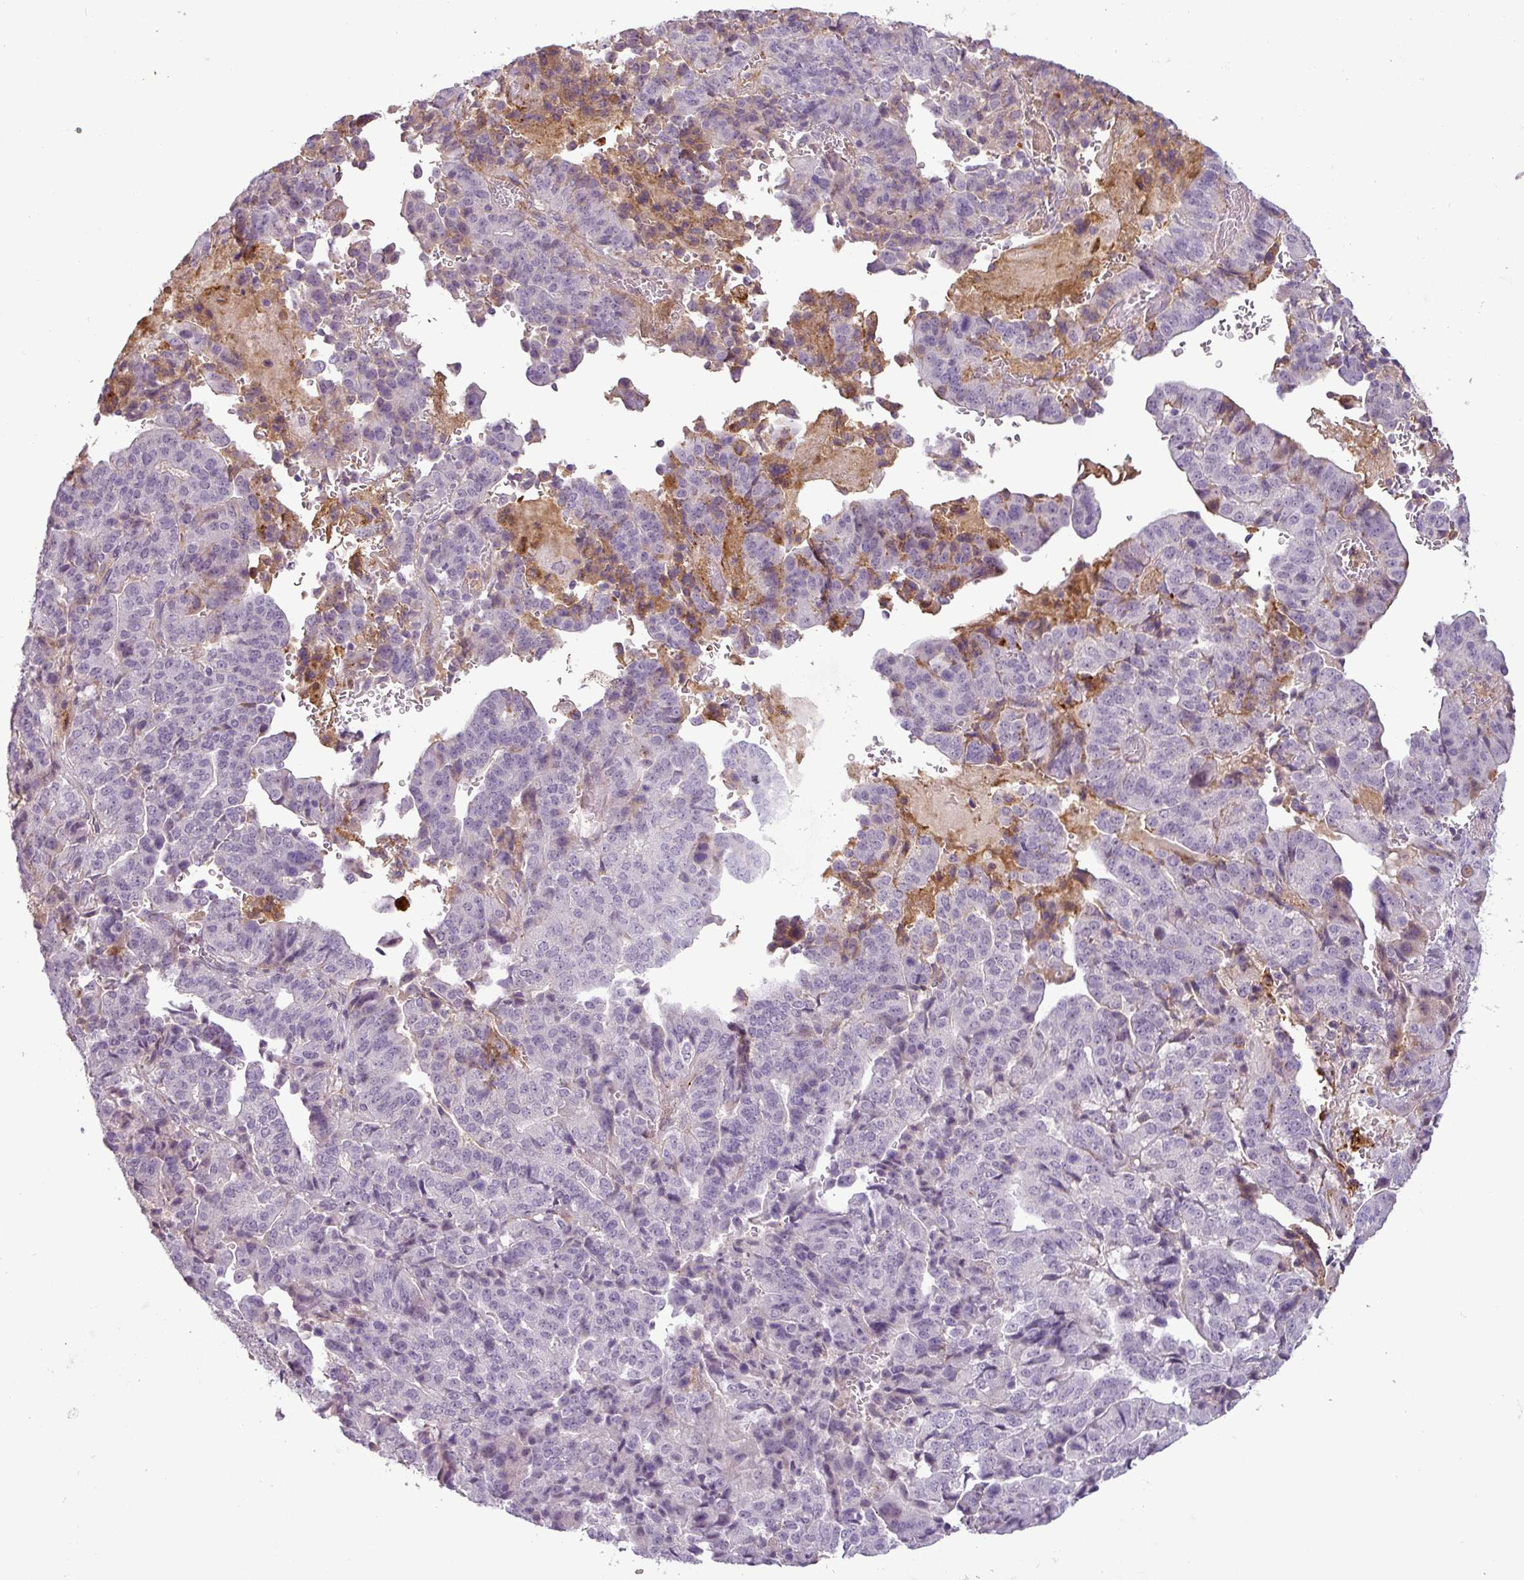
{"staining": {"intensity": "negative", "quantity": "none", "location": "none"}, "tissue": "stomach cancer", "cell_type": "Tumor cells", "image_type": "cancer", "snomed": [{"axis": "morphology", "description": "Adenocarcinoma, NOS"}, {"axis": "topography", "description": "Stomach"}], "caption": "An immunohistochemistry (IHC) histopathology image of adenocarcinoma (stomach) is shown. There is no staining in tumor cells of adenocarcinoma (stomach). (DAB (3,3'-diaminobenzidine) IHC with hematoxylin counter stain).", "gene": "APOC1", "patient": {"sex": "male", "age": 48}}